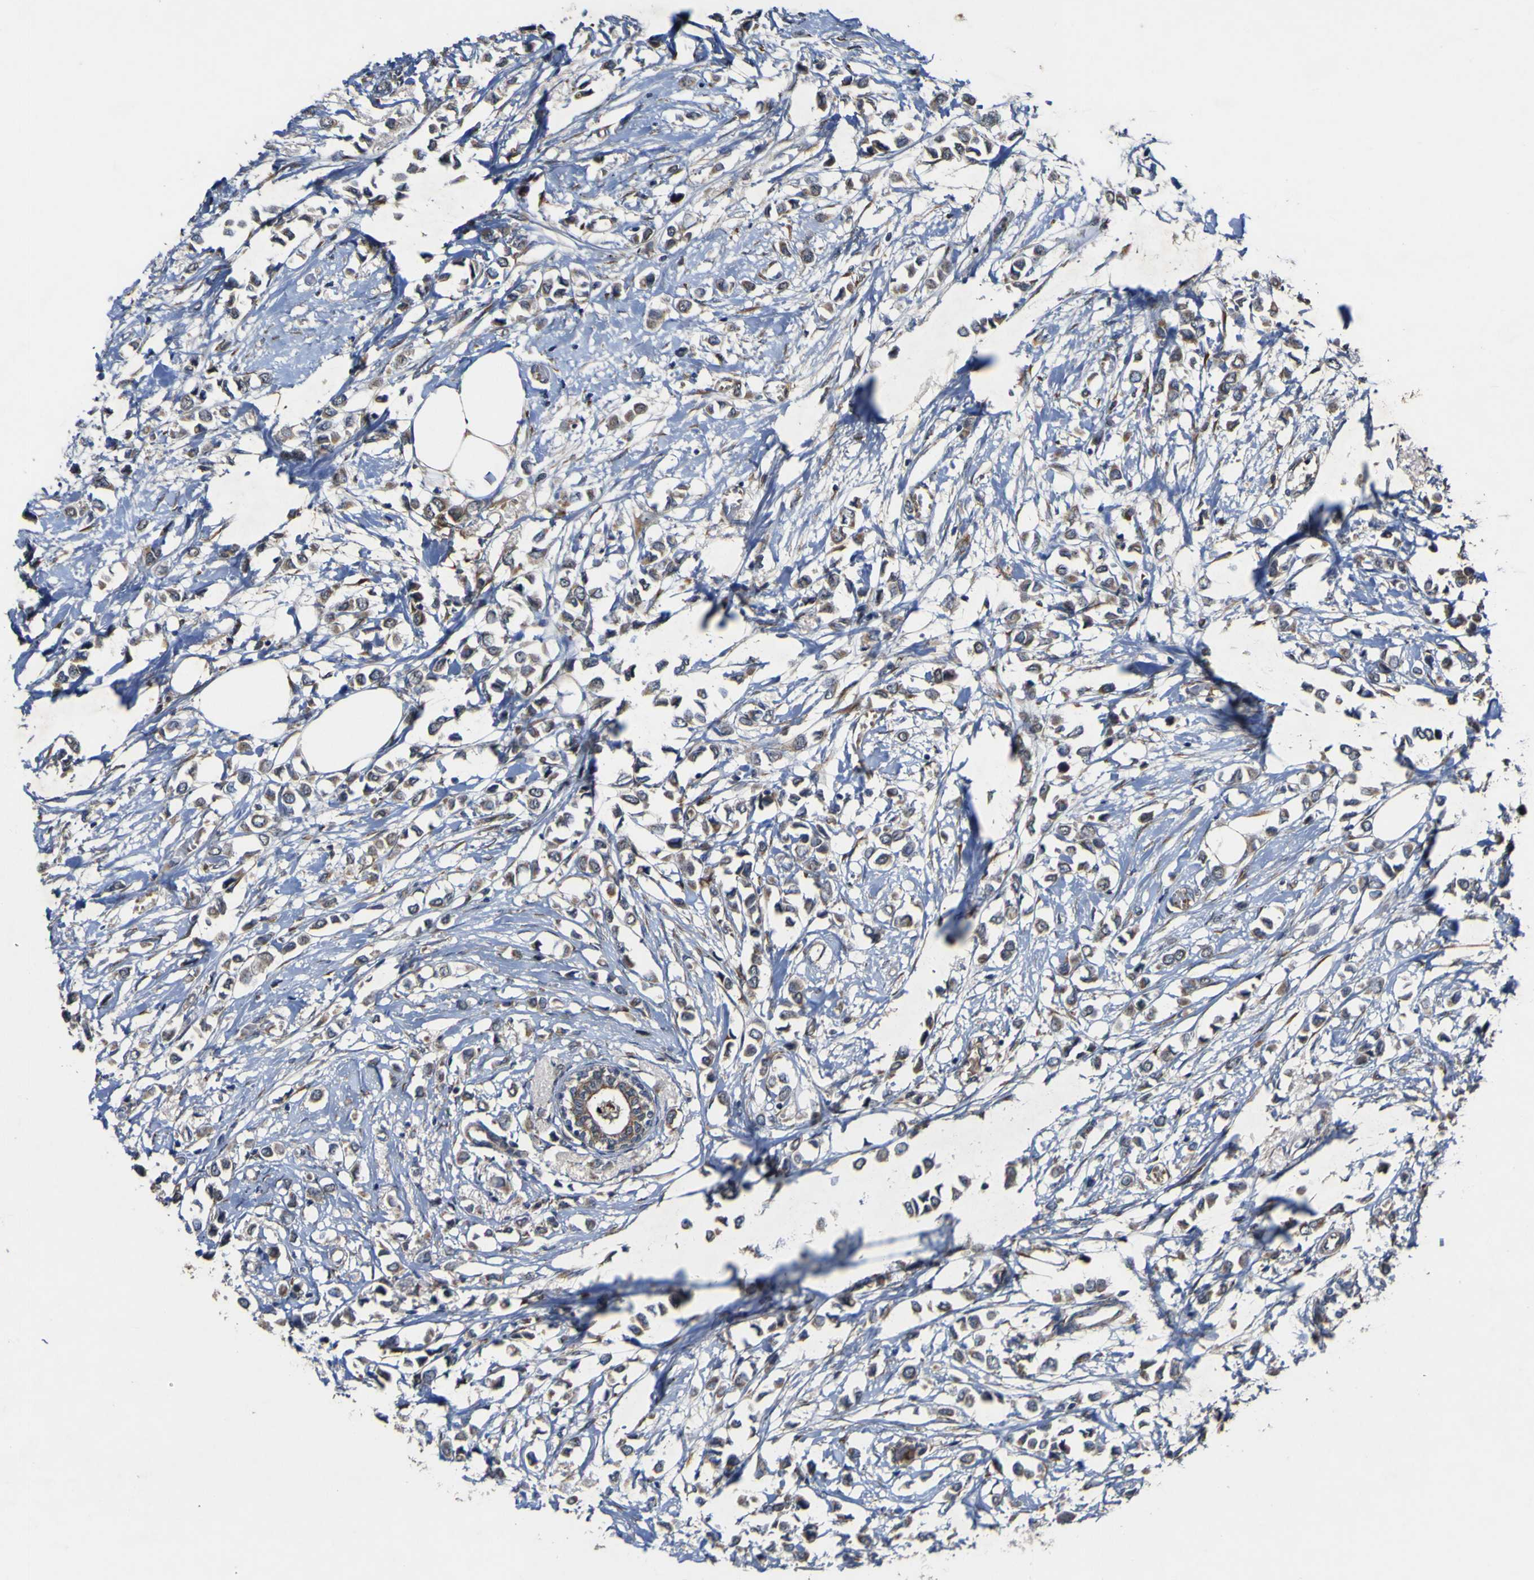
{"staining": {"intensity": "weak", "quantity": ">75%", "location": "cytoplasmic/membranous"}, "tissue": "breast cancer", "cell_type": "Tumor cells", "image_type": "cancer", "snomed": [{"axis": "morphology", "description": "Lobular carcinoma"}, {"axis": "topography", "description": "Breast"}], "caption": "Human breast cancer stained for a protein (brown) shows weak cytoplasmic/membranous positive positivity in about >75% of tumor cells.", "gene": "IRAK2", "patient": {"sex": "female", "age": 51}}